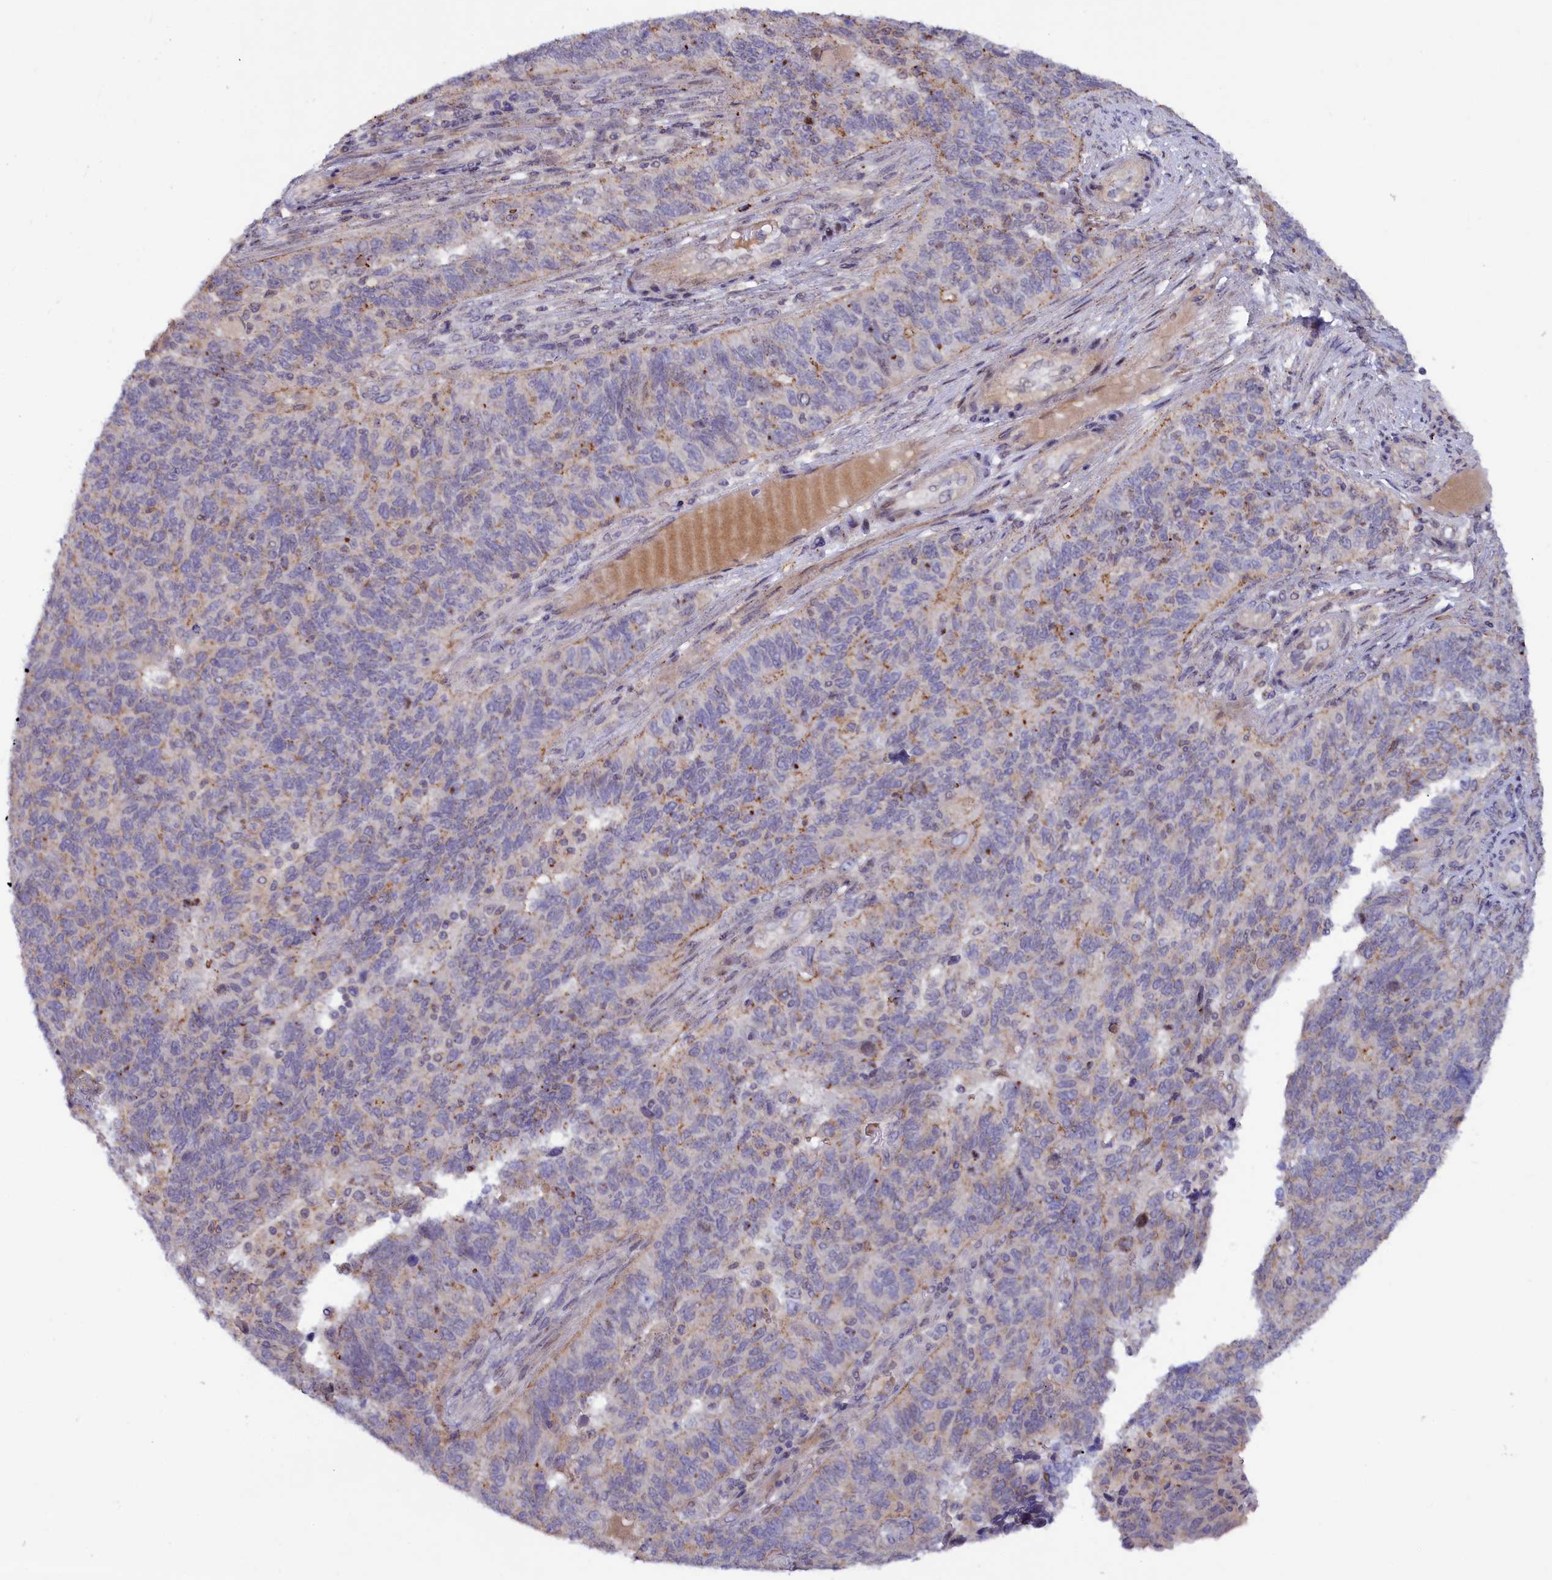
{"staining": {"intensity": "weak", "quantity": "<25%", "location": "cytoplasmic/membranous"}, "tissue": "endometrial cancer", "cell_type": "Tumor cells", "image_type": "cancer", "snomed": [{"axis": "morphology", "description": "Adenocarcinoma, NOS"}, {"axis": "topography", "description": "Endometrium"}], "caption": "High power microscopy micrograph of an IHC micrograph of endometrial cancer, revealing no significant staining in tumor cells.", "gene": "HYKK", "patient": {"sex": "female", "age": 66}}